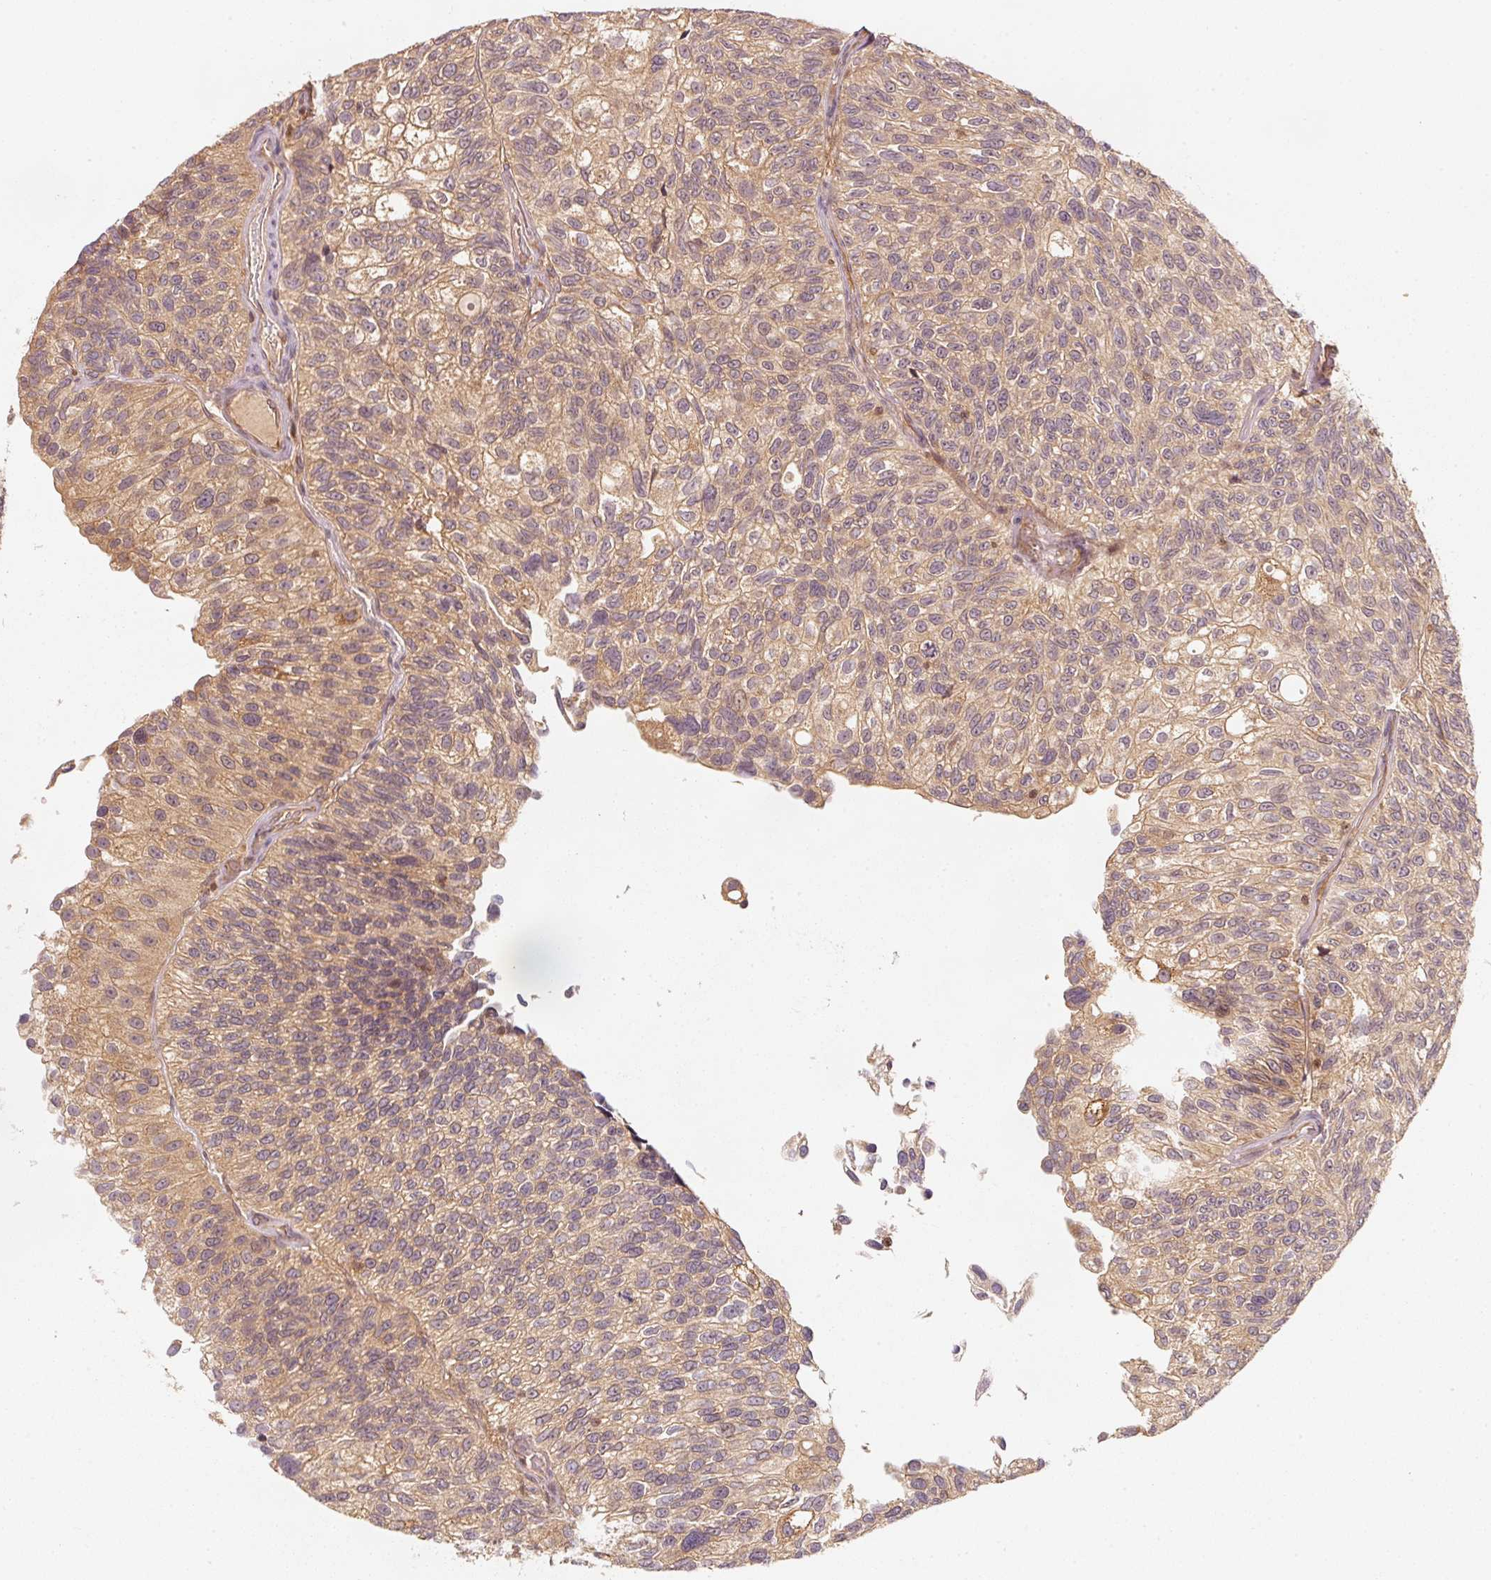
{"staining": {"intensity": "weak", "quantity": ">75%", "location": "cytoplasmic/membranous"}, "tissue": "urothelial cancer", "cell_type": "Tumor cells", "image_type": "cancer", "snomed": [{"axis": "morphology", "description": "Urothelial carcinoma, NOS"}, {"axis": "topography", "description": "Urinary bladder"}], "caption": "This is a micrograph of immunohistochemistry (IHC) staining of transitional cell carcinoma, which shows weak positivity in the cytoplasmic/membranous of tumor cells.", "gene": "RRAS2", "patient": {"sex": "male", "age": 87}}